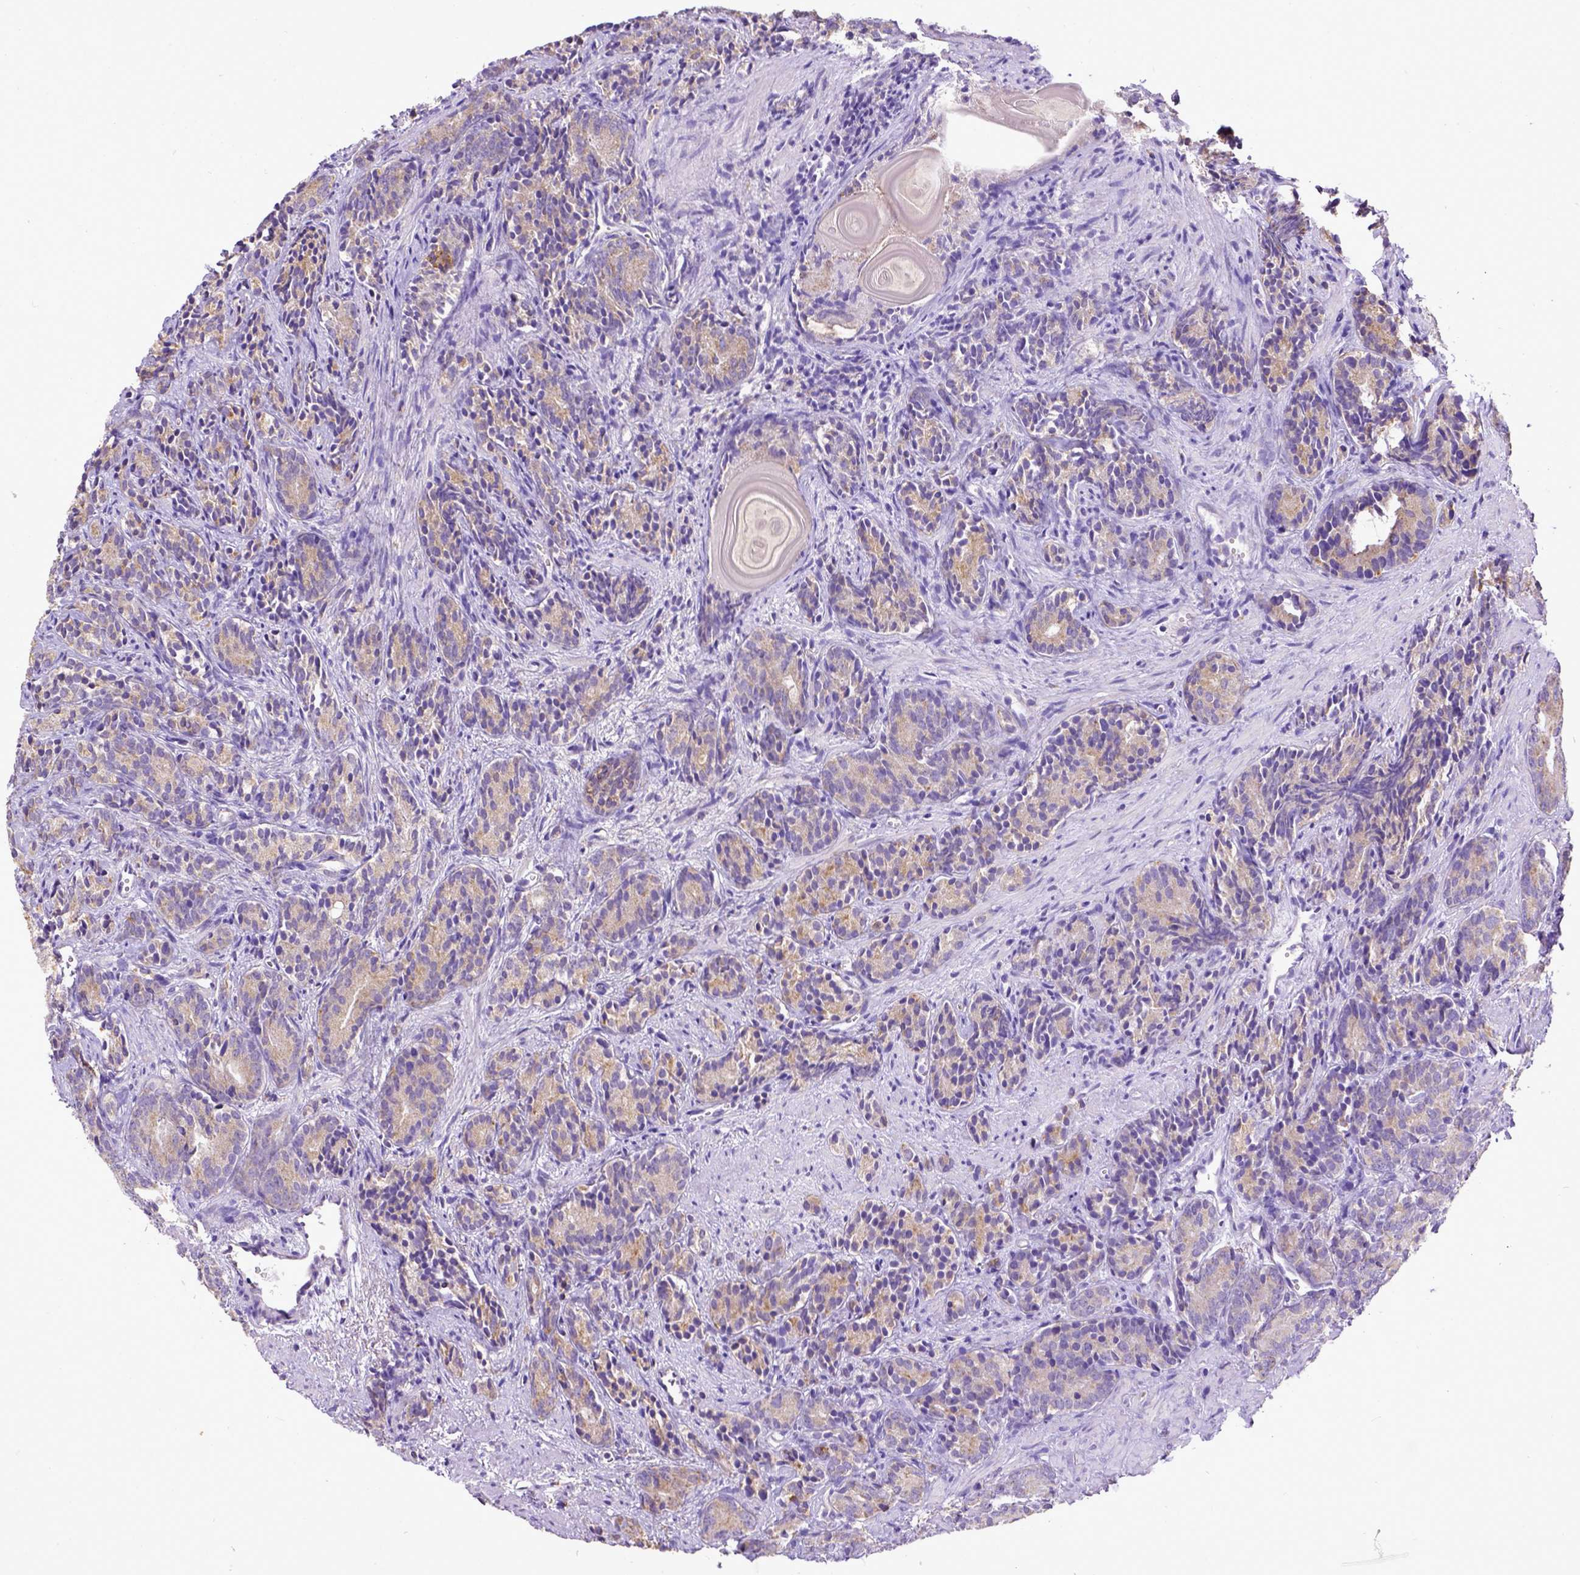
{"staining": {"intensity": "weak", "quantity": "25%-75%", "location": "cytoplasmic/membranous"}, "tissue": "prostate cancer", "cell_type": "Tumor cells", "image_type": "cancer", "snomed": [{"axis": "morphology", "description": "Adenocarcinoma, High grade"}, {"axis": "topography", "description": "Prostate"}], "caption": "This histopathology image exhibits immunohistochemistry (IHC) staining of prostate cancer (adenocarcinoma (high-grade)), with low weak cytoplasmic/membranous positivity in approximately 25%-75% of tumor cells.", "gene": "SPEF1", "patient": {"sex": "male", "age": 84}}